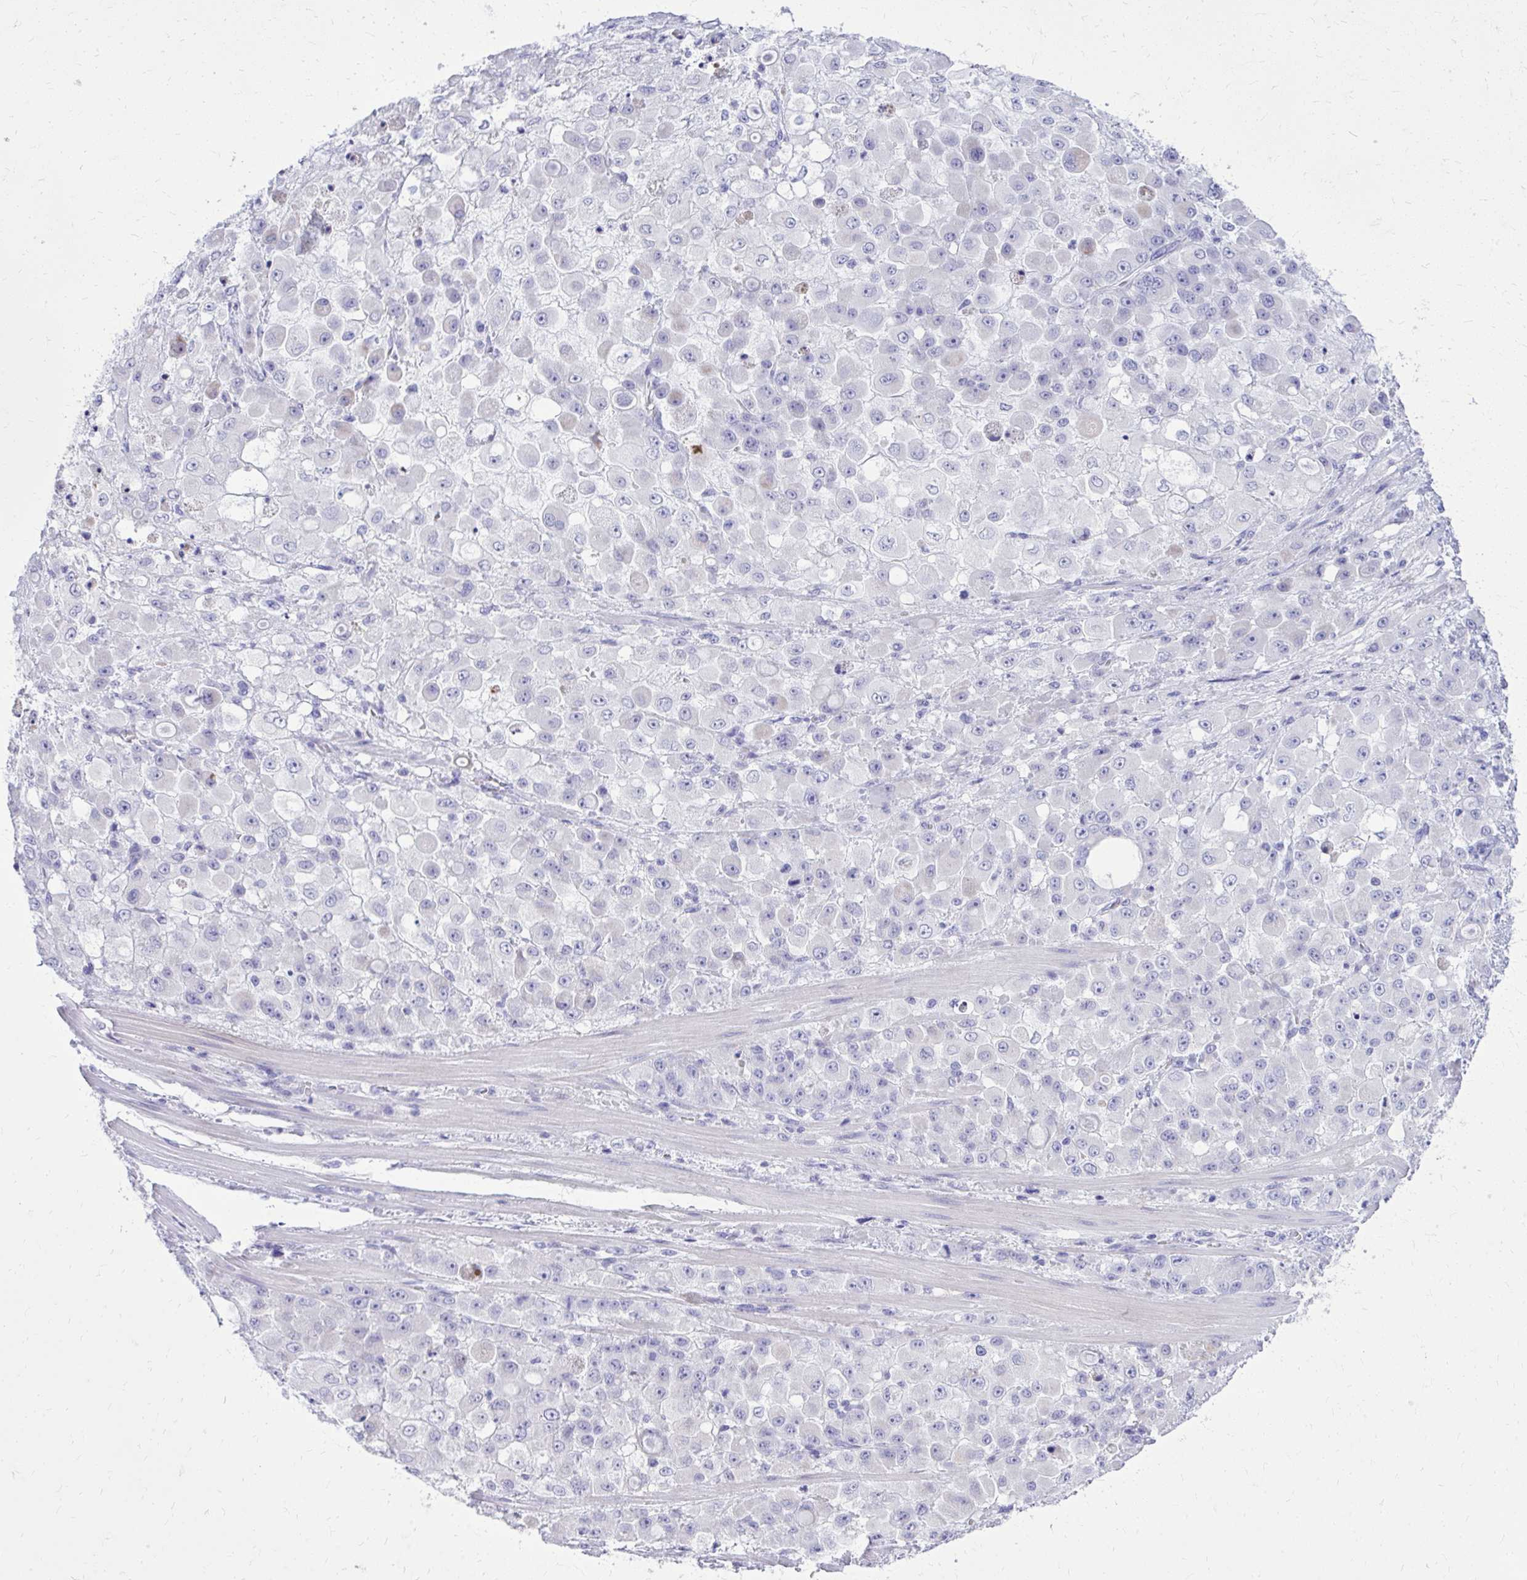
{"staining": {"intensity": "negative", "quantity": "none", "location": "none"}, "tissue": "stomach cancer", "cell_type": "Tumor cells", "image_type": "cancer", "snomed": [{"axis": "morphology", "description": "Adenocarcinoma, NOS"}, {"axis": "topography", "description": "Stomach"}], "caption": "This is an immunohistochemistry image of human adenocarcinoma (stomach). There is no expression in tumor cells.", "gene": "BCL6B", "patient": {"sex": "female", "age": 76}}